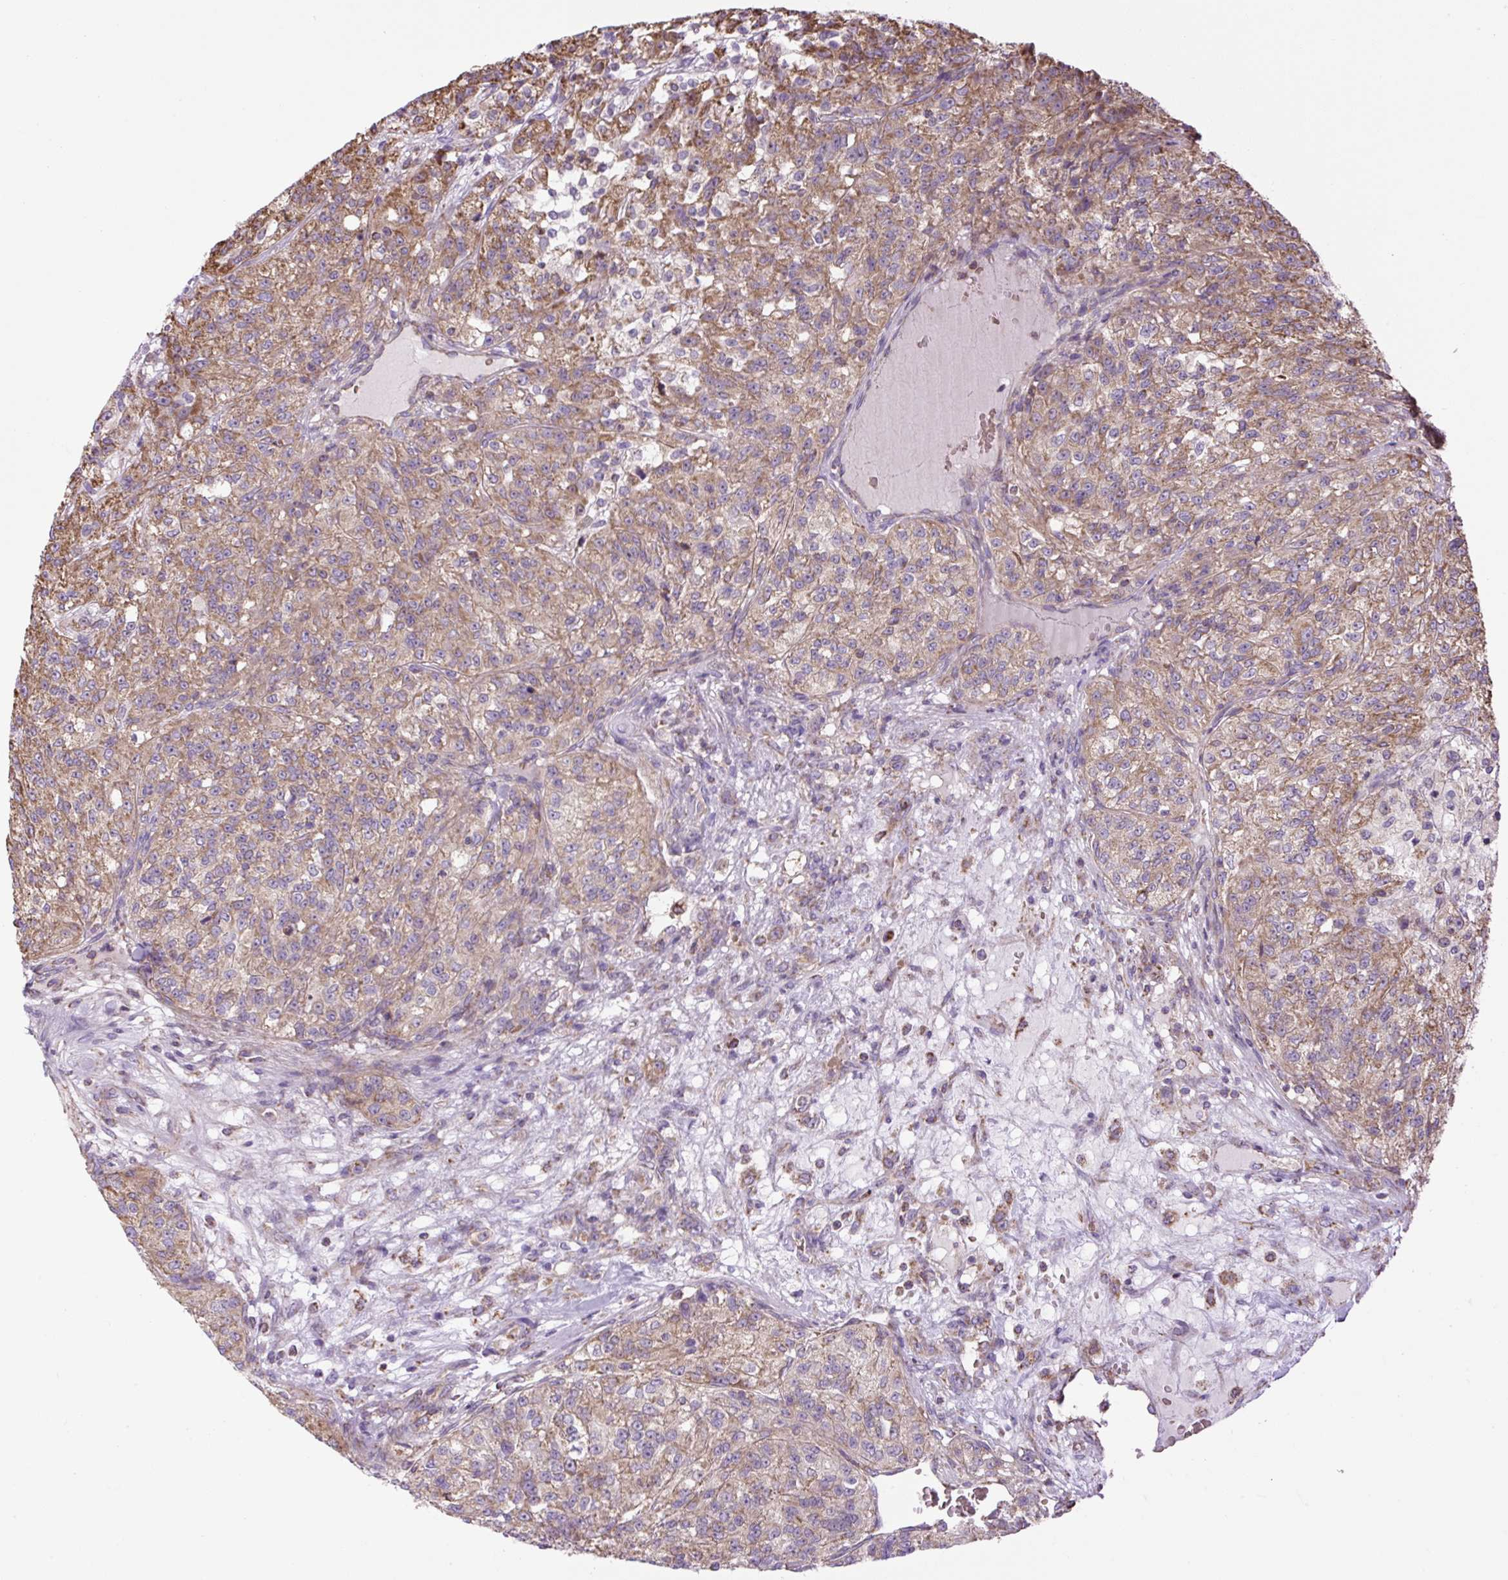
{"staining": {"intensity": "moderate", "quantity": ">75%", "location": "cytoplasmic/membranous"}, "tissue": "renal cancer", "cell_type": "Tumor cells", "image_type": "cancer", "snomed": [{"axis": "morphology", "description": "Adenocarcinoma, NOS"}, {"axis": "topography", "description": "Kidney"}], "caption": "Brown immunohistochemical staining in human renal cancer demonstrates moderate cytoplasmic/membranous staining in approximately >75% of tumor cells.", "gene": "PLCG1", "patient": {"sex": "female", "age": 63}}